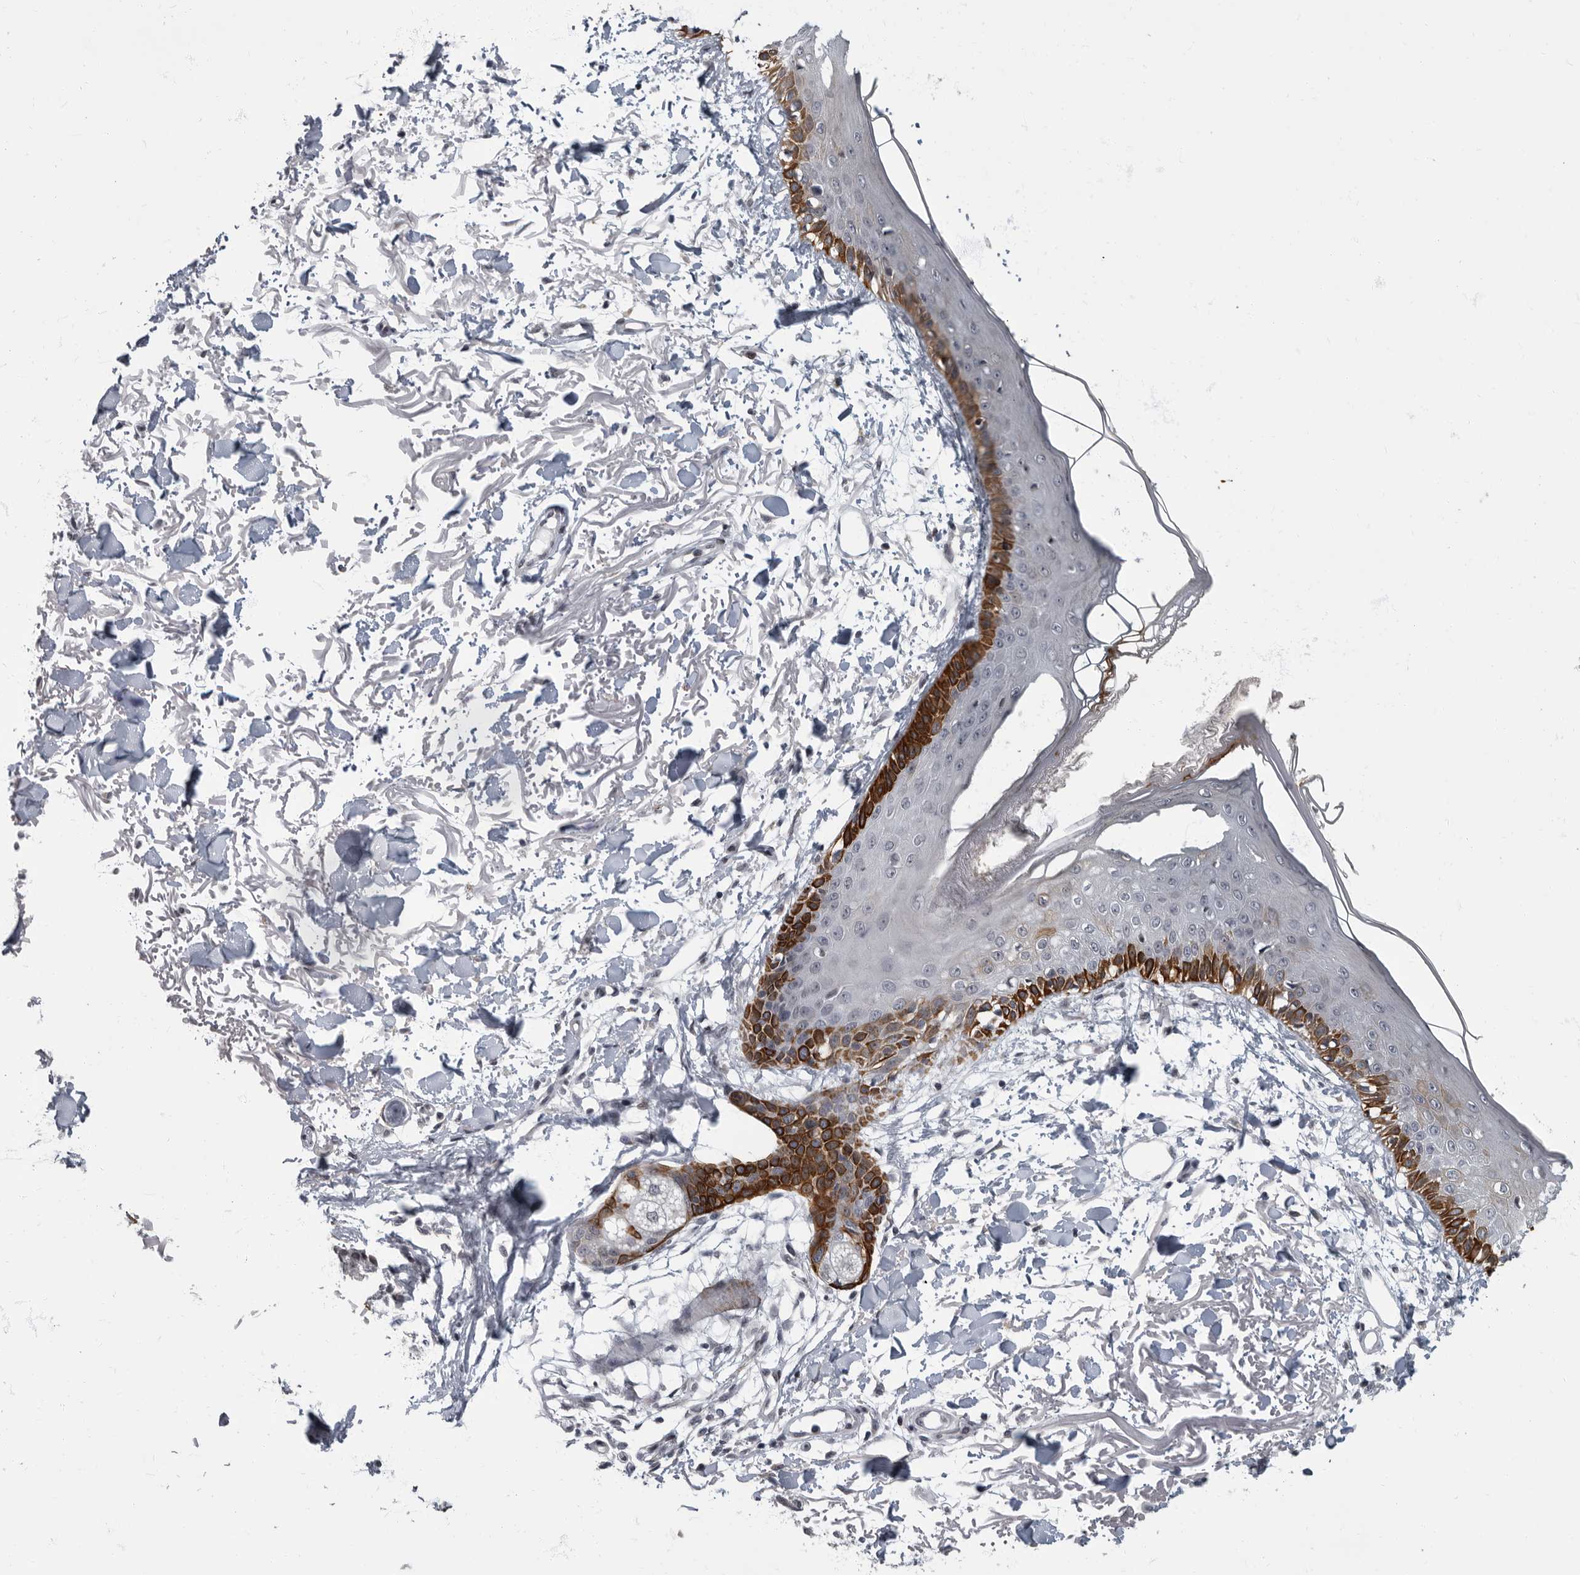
{"staining": {"intensity": "negative", "quantity": "none", "location": "none"}, "tissue": "skin", "cell_type": "Fibroblasts", "image_type": "normal", "snomed": [{"axis": "morphology", "description": "Normal tissue, NOS"}, {"axis": "morphology", "description": "Squamous cell carcinoma, NOS"}, {"axis": "topography", "description": "Skin"}, {"axis": "topography", "description": "Peripheral nerve tissue"}], "caption": "Immunohistochemical staining of benign skin reveals no significant positivity in fibroblasts.", "gene": "EVI5", "patient": {"sex": "male", "age": 83}}